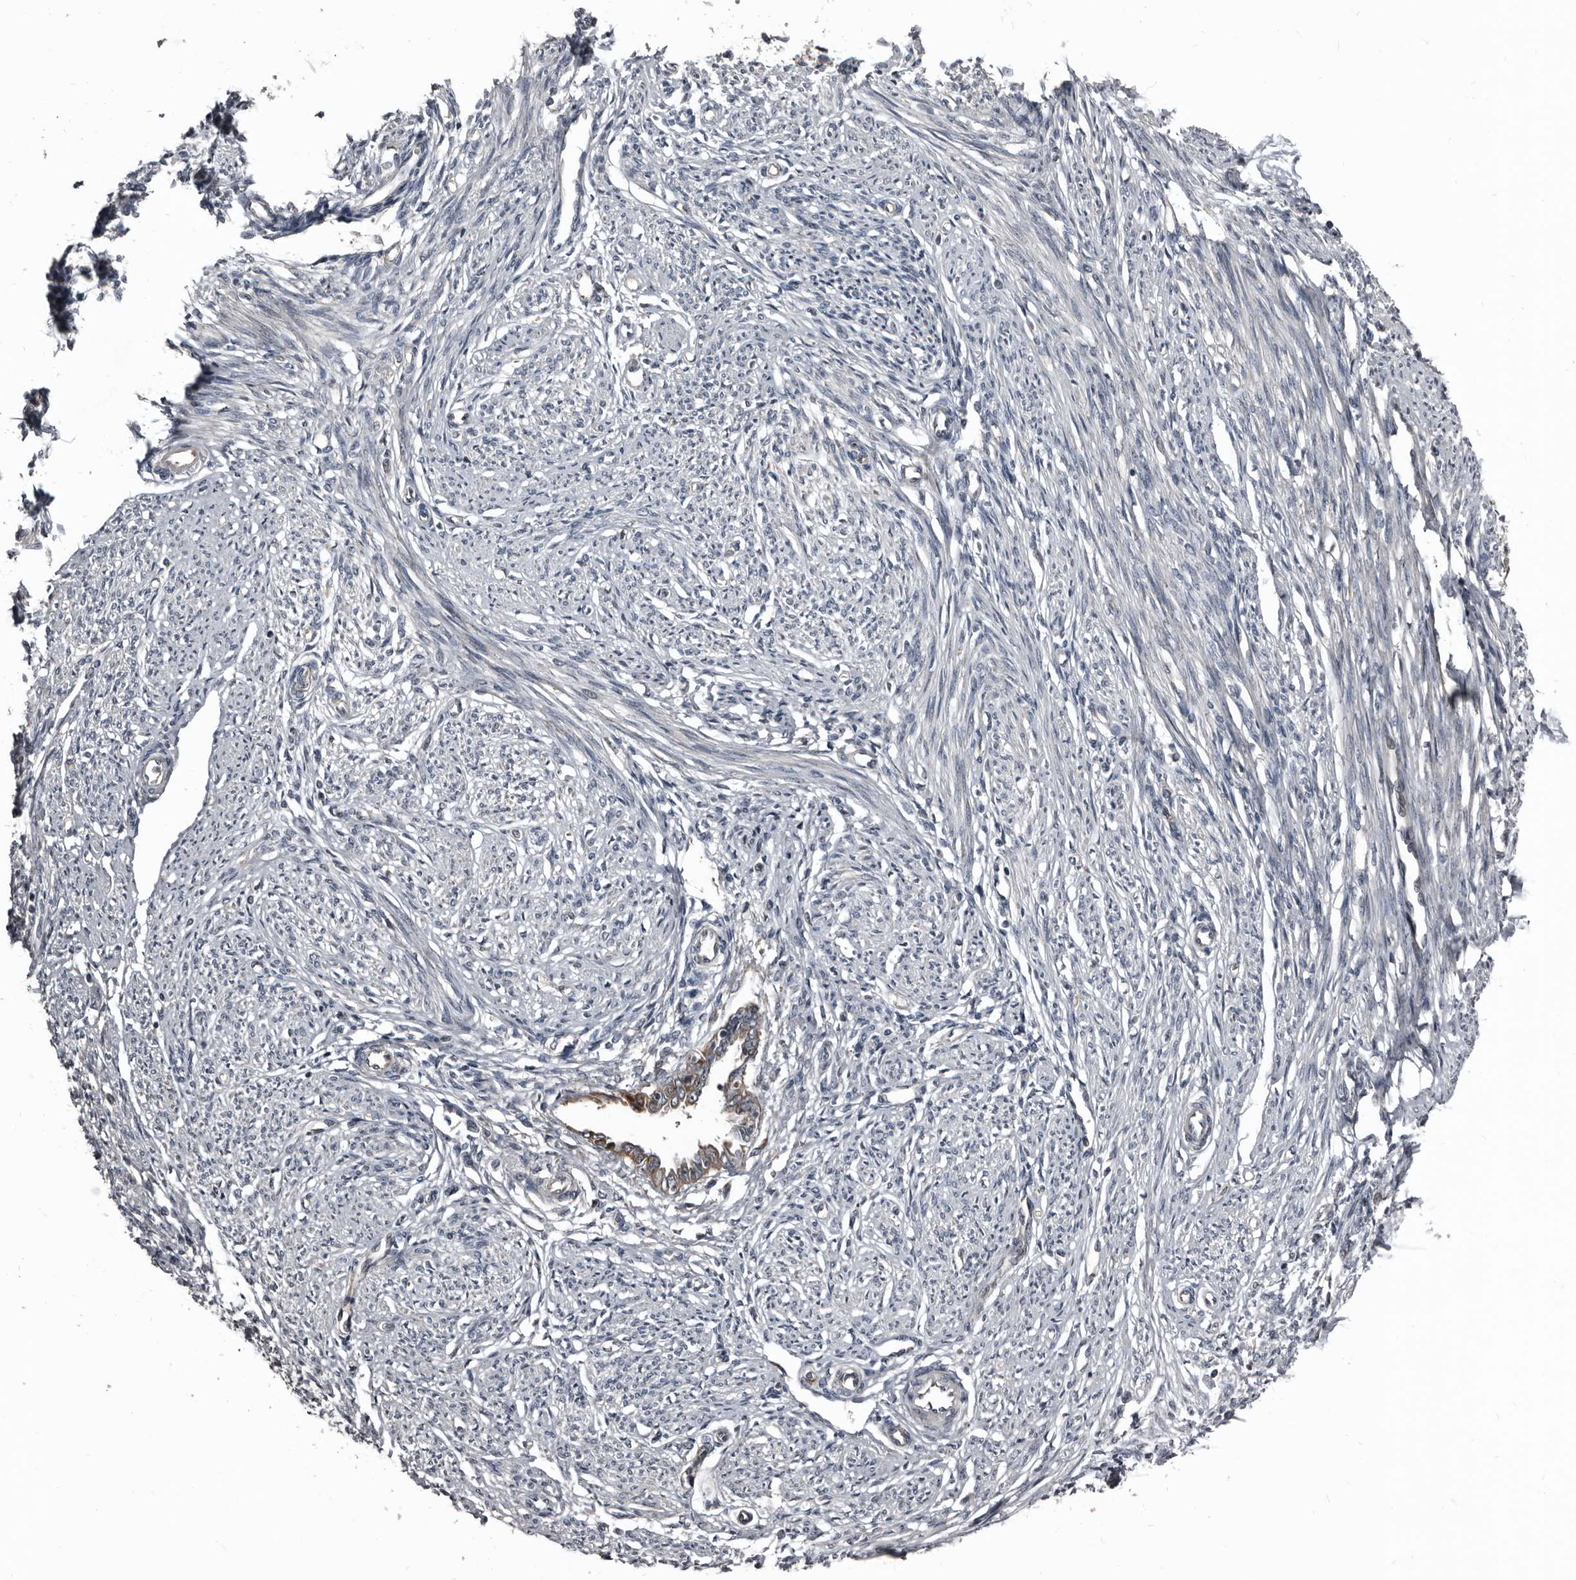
{"staining": {"intensity": "negative", "quantity": "none", "location": "none"}, "tissue": "endometrium", "cell_type": "Cells in endometrial stroma", "image_type": "normal", "snomed": [{"axis": "morphology", "description": "Normal tissue, NOS"}, {"axis": "topography", "description": "Endometrium"}], "caption": "Image shows no protein expression in cells in endometrial stroma of unremarkable endometrium. (Stains: DAB (3,3'-diaminobenzidine) immunohistochemistry (IHC) with hematoxylin counter stain, Microscopy: brightfield microscopy at high magnification).", "gene": "DHPS", "patient": {"sex": "female", "age": 56}}